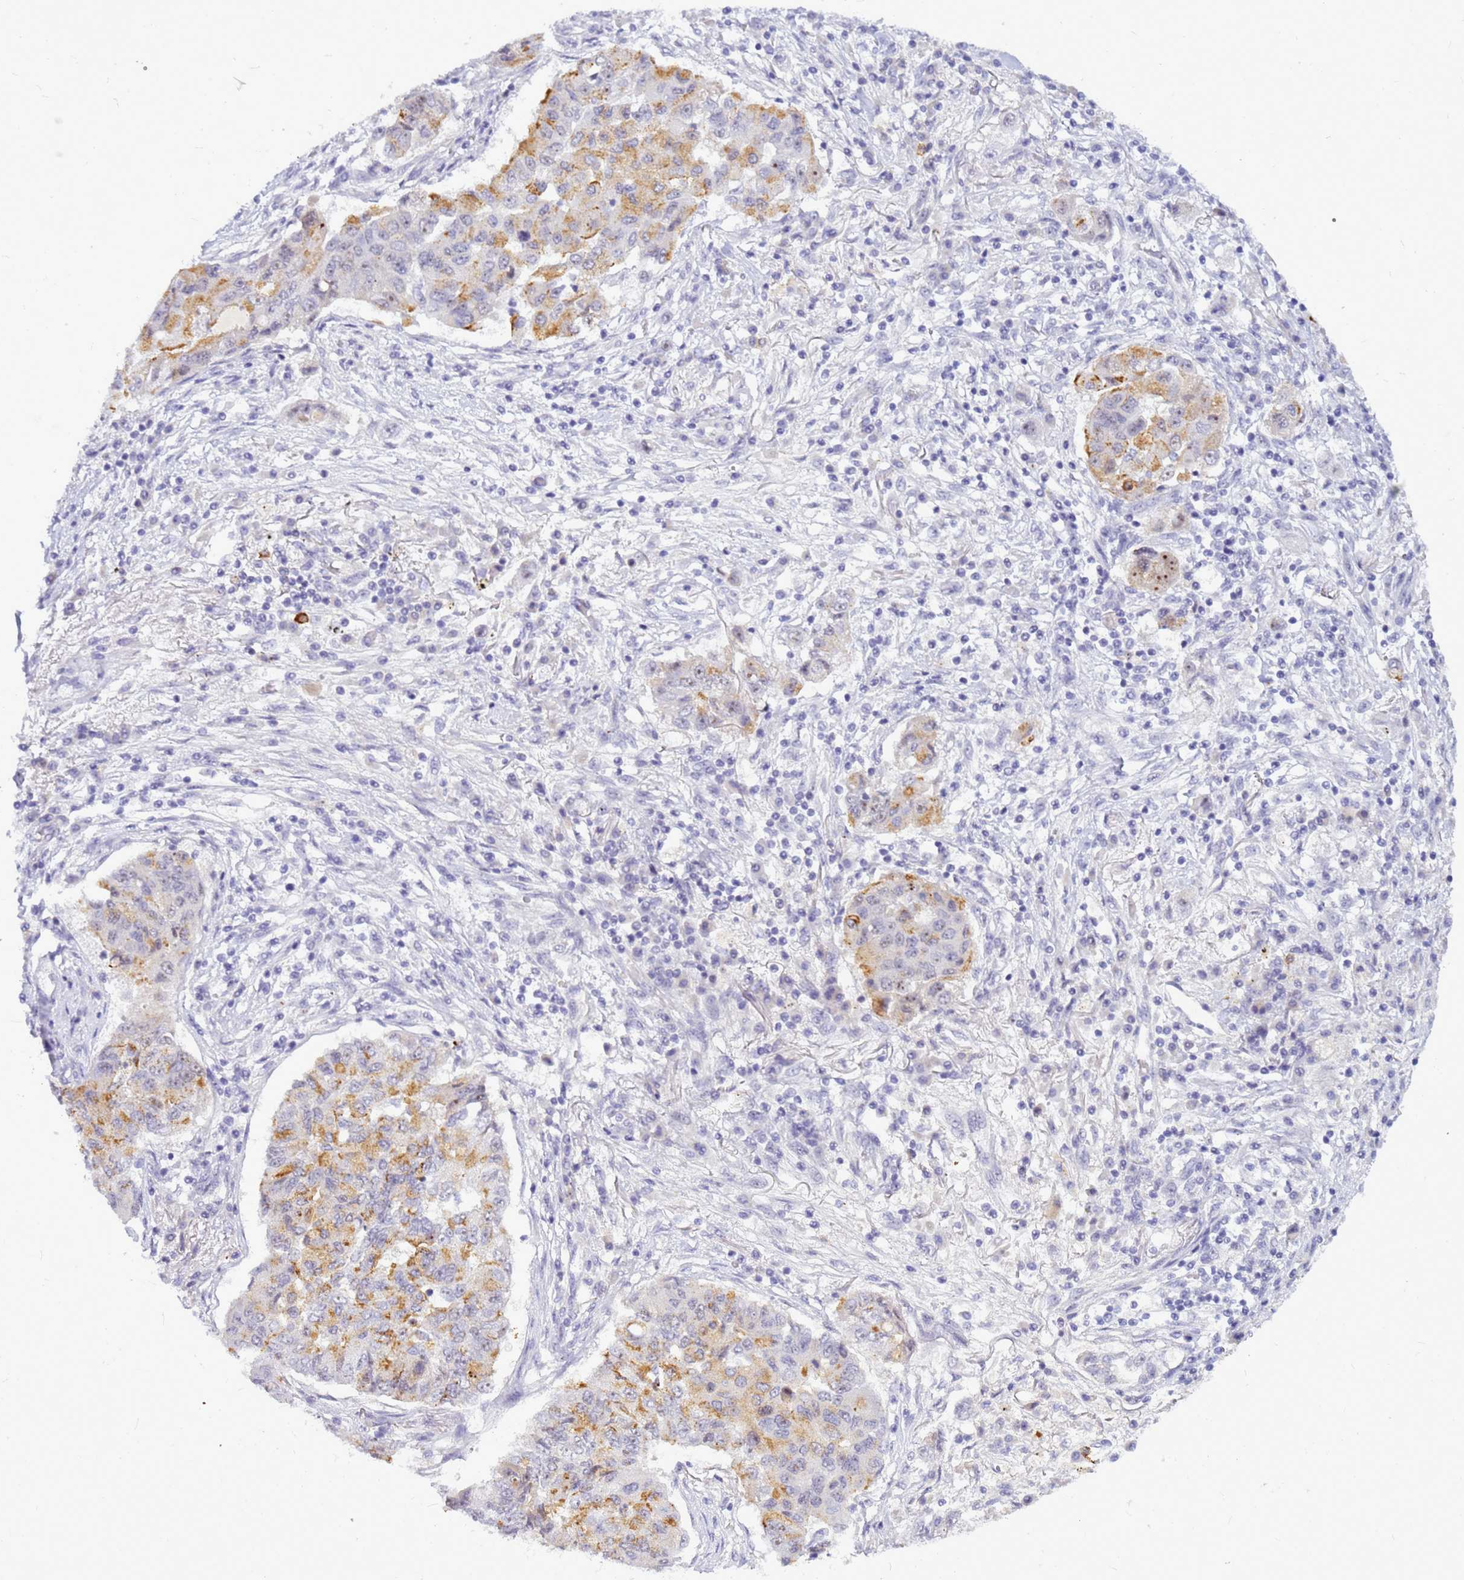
{"staining": {"intensity": "moderate", "quantity": "25%-75%", "location": "cytoplasmic/membranous"}, "tissue": "lung cancer", "cell_type": "Tumor cells", "image_type": "cancer", "snomed": [{"axis": "morphology", "description": "Squamous cell carcinoma, NOS"}, {"axis": "topography", "description": "Lung"}], "caption": "Human lung cancer stained with a protein marker reveals moderate staining in tumor cells.", "gene": "DMRTC2", "patient": {"sex": "male", "age": 74}}